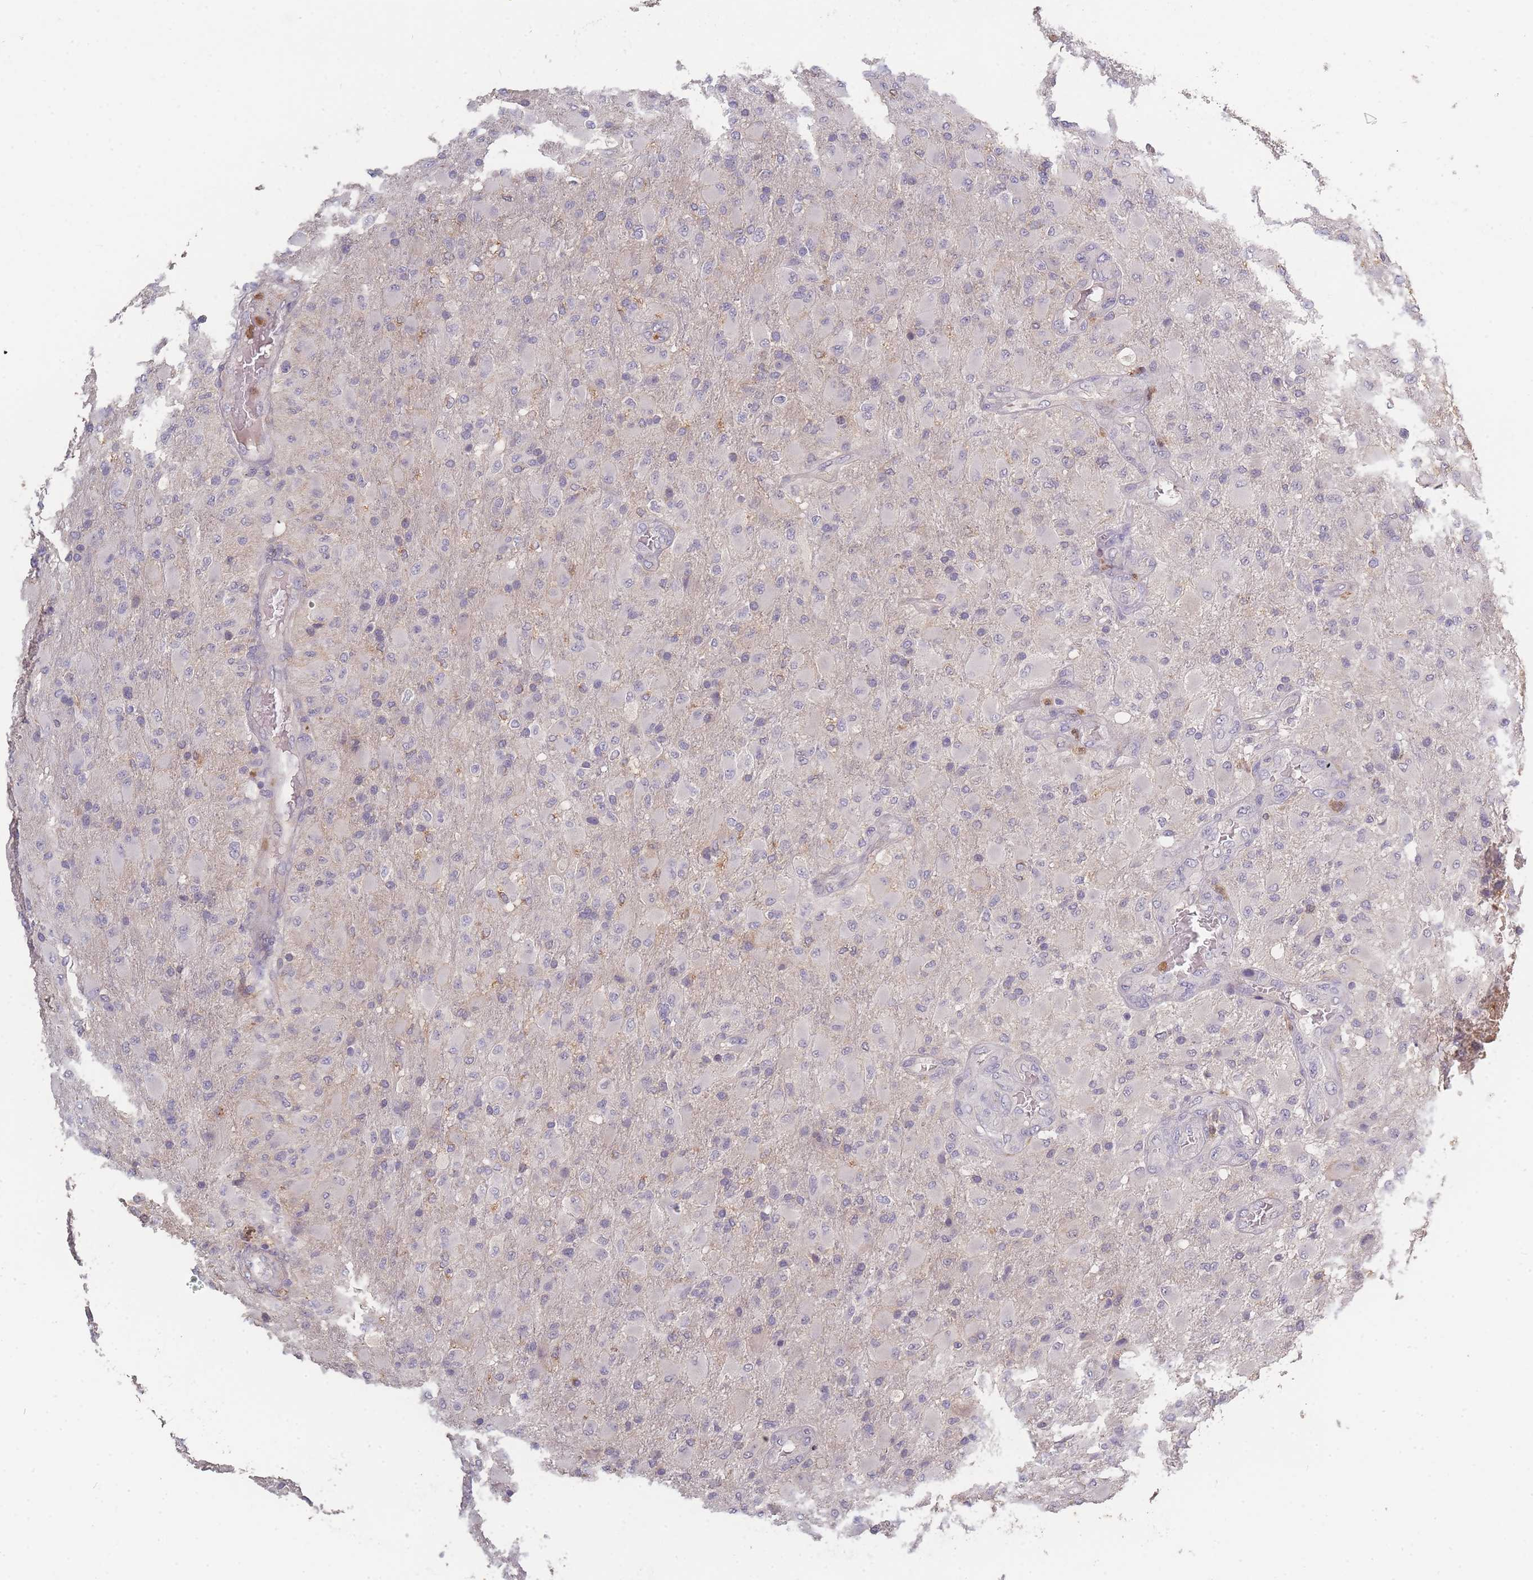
{"staining": {"intensity": "negative", "quantity": "none", "location": "none"}, "tissue": "glioma", "cell_type": "Tumor cells", "image_type": "cancer", "snomed": [{"axis": "morphology", "description": "Glioma, malignant, Low grade"}, {"axis": "topography", "description": "Brain"}], "caption": "Immunohistochemical staining of human low-grade glioma (malignant) displays no significant expression in tumor cells. (Brightfield microscopy of DAB (3,3'-diaminobenzidine) immunohistochemistry at high magnification).", "gene": "BST1", "patient": {"sex": "male", "age": 65}}